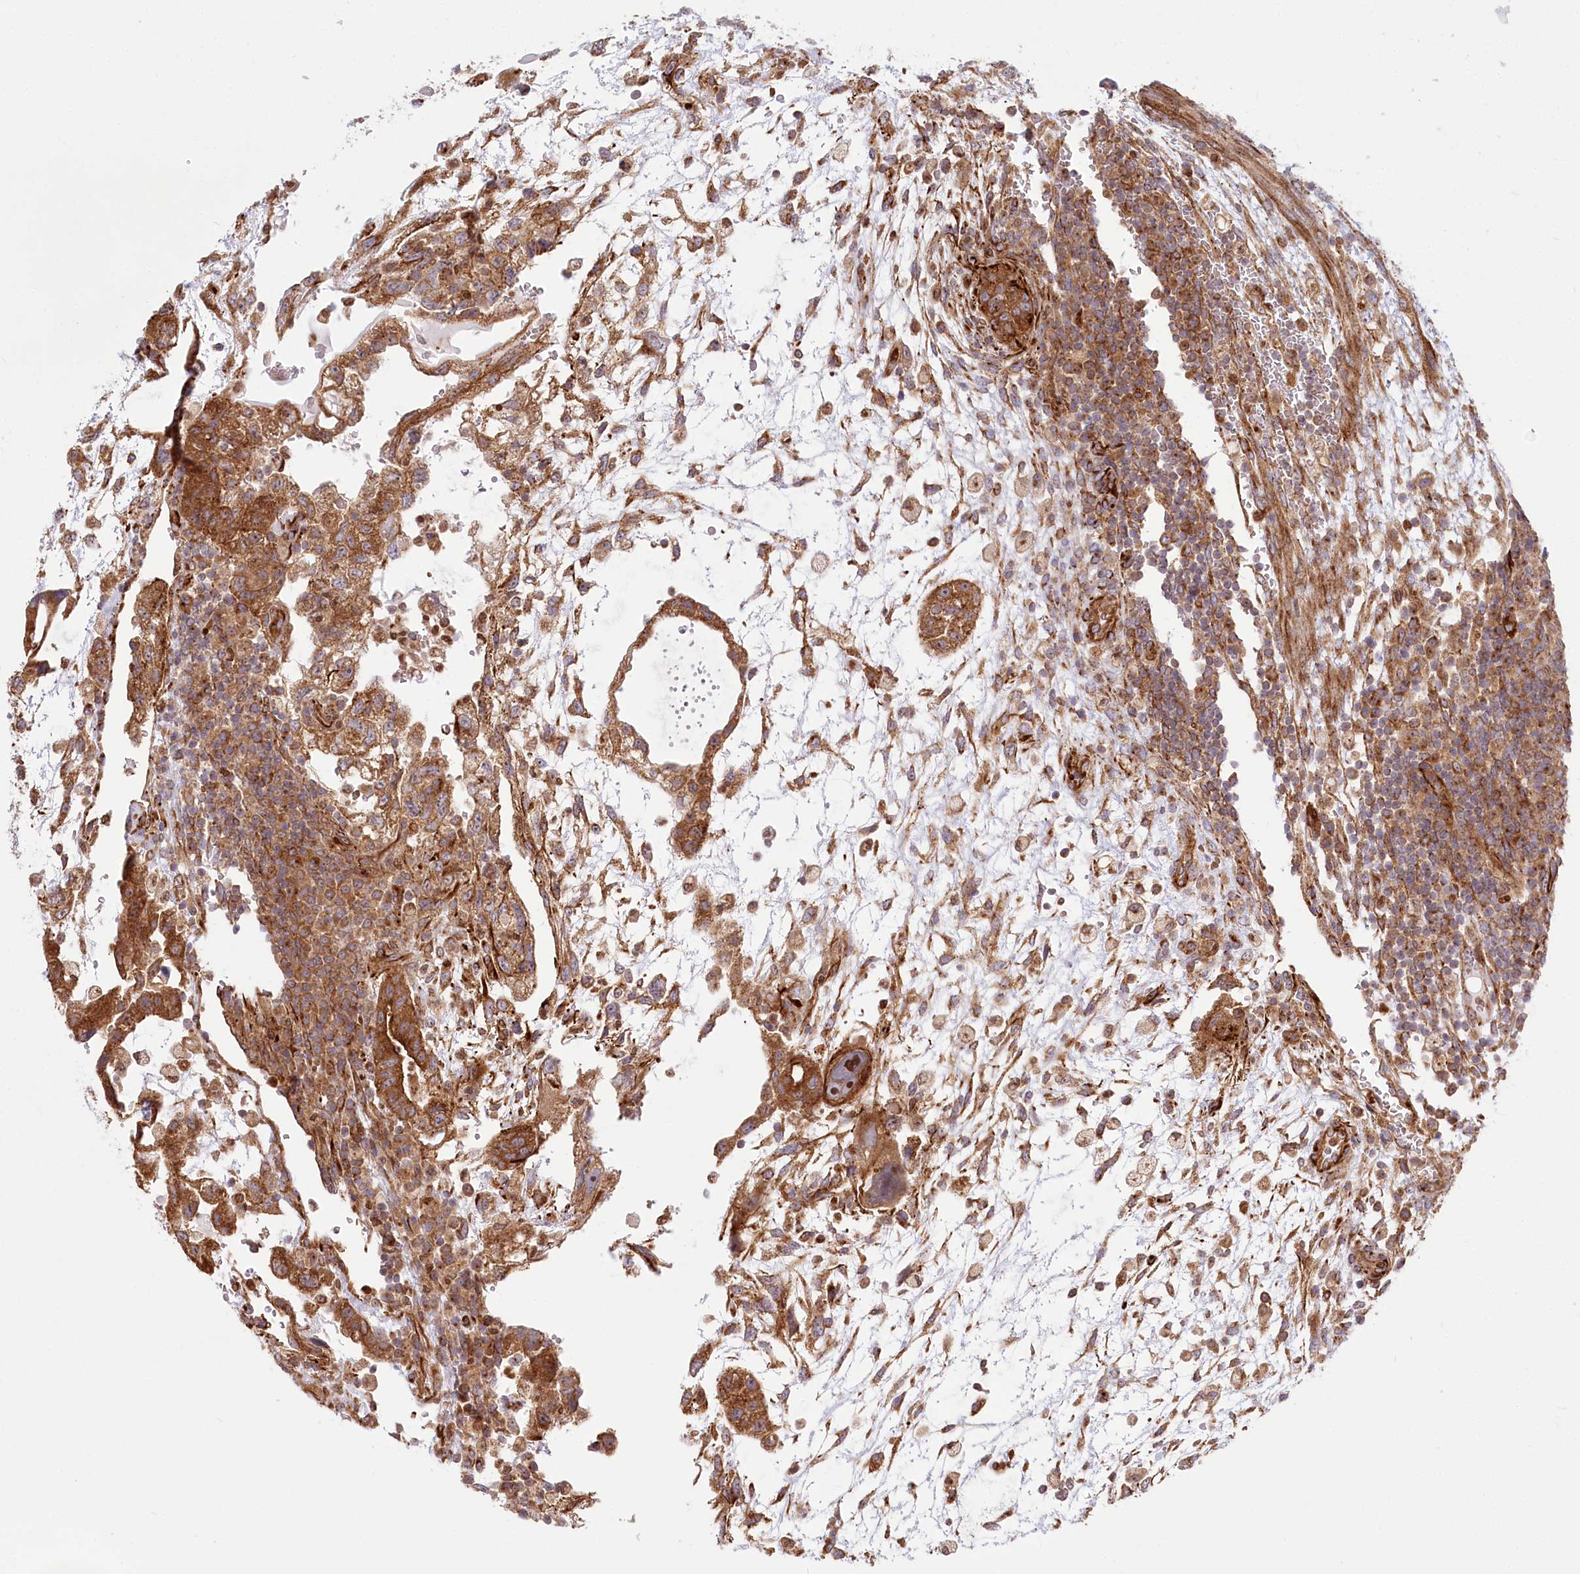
{"staining": {"intensity": "strong", "quantity": ">75%", "location": "cytoplasmic/membranous,nuclear"}, "tissue": "testis cancer", "cell_type": "Tumor cells", "image_type": "cancer", "snomed": [{"axis": "morphology", "description": "Carcinoma, Embryonal, NOS"}, {"axis": "topography", "description": "Testis"}], "caption": "This is a photomicrograph of immunohistochemistry (IHC) staining of embryonal carcinoma (testis), which shows strong expression in the cytoplasmic/membranous and nuclear of tumor cells.", "gene": "COMMD3", "patient": {"sex": "male", "age": 36}}